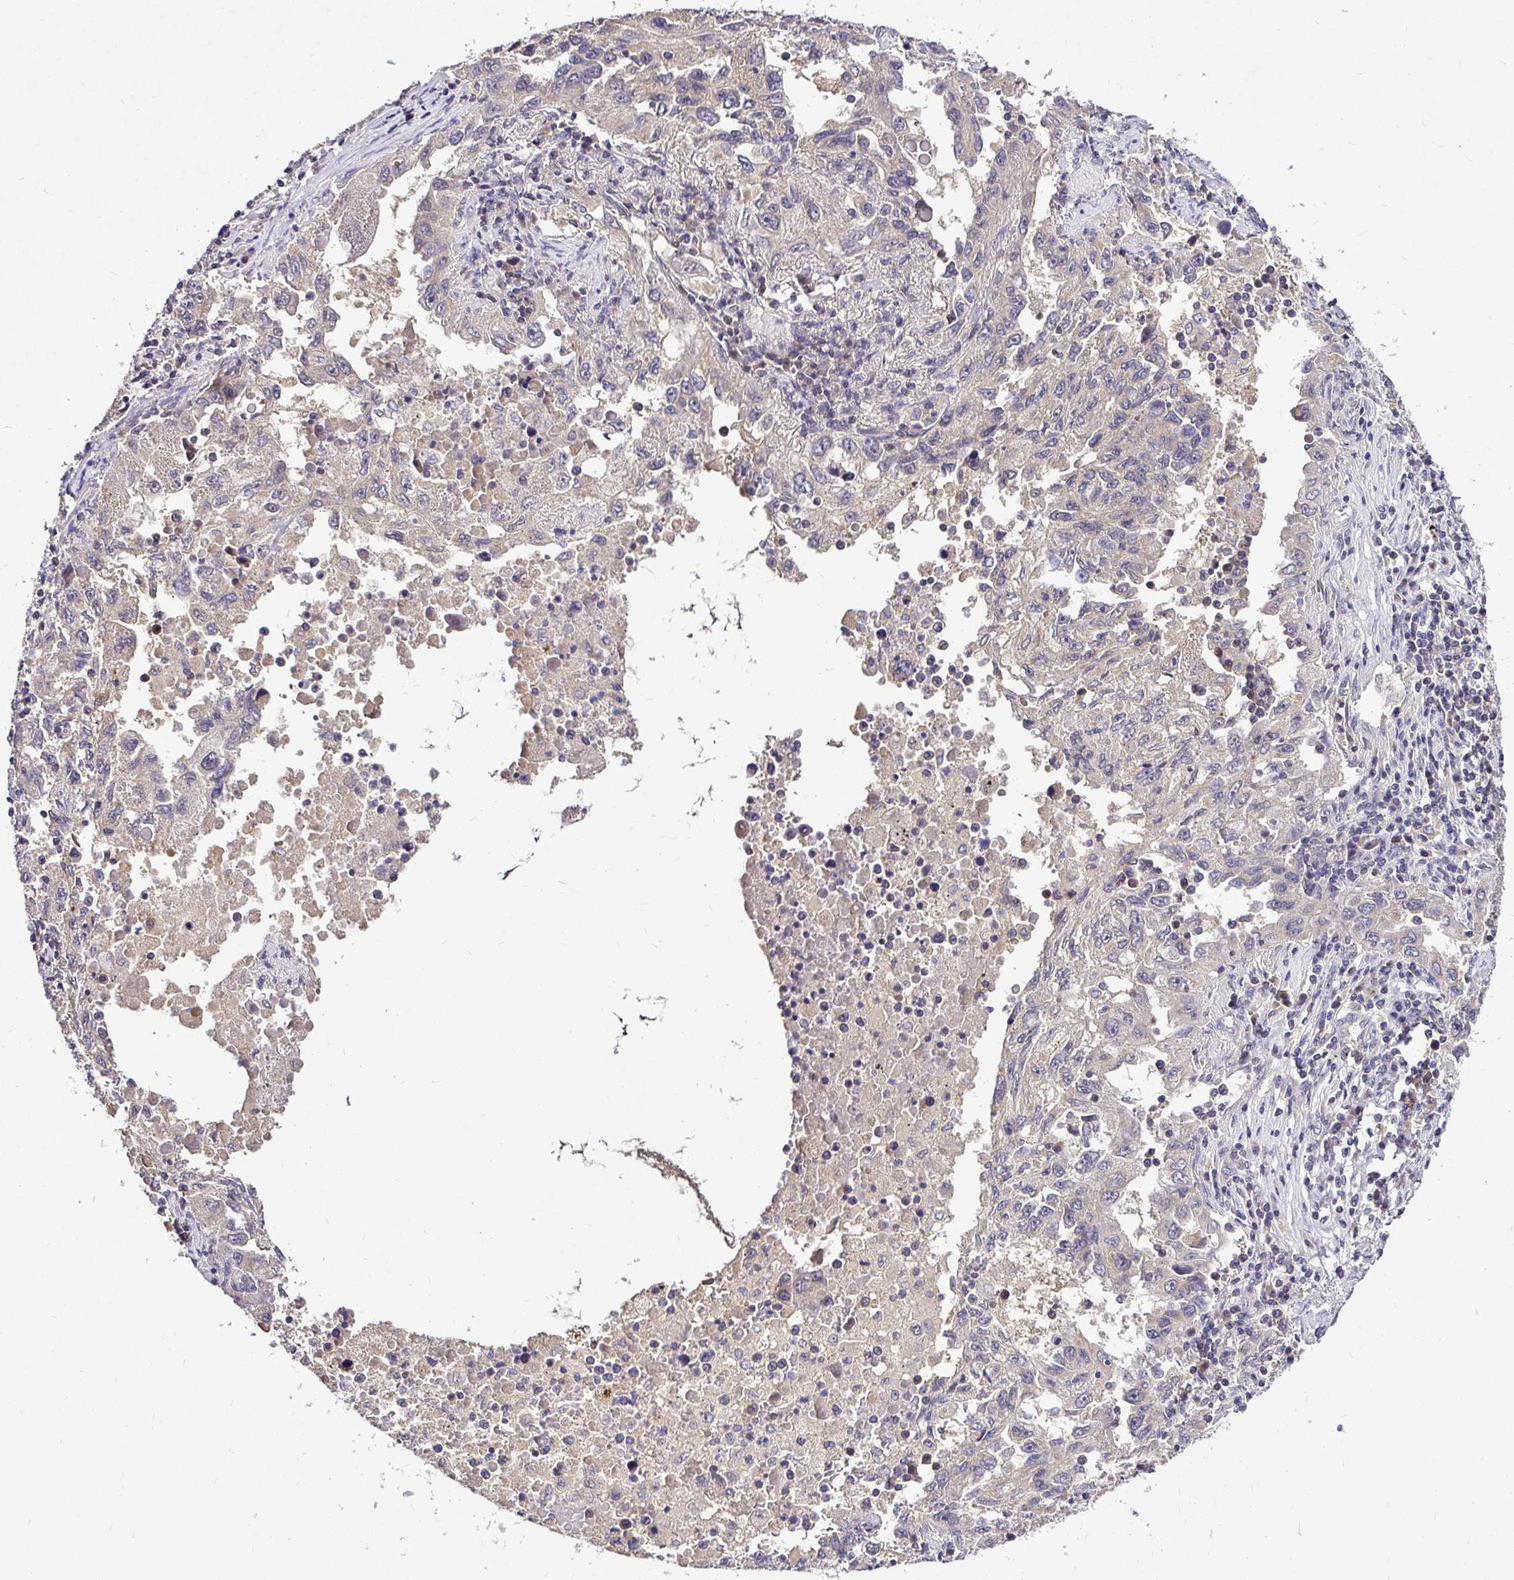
{"staining": {"intensity": "moderate", "quantity": "25%-75%", "location": "cytoplasmic/membranous"}, "tissue": "lung cancer", "cell_type": "Tumor cells", "image_type": "cancer", "snomed": [{"axis": "morphology", "description": "Adenocarcinoma, NOS"}, {"axis": "topography", "description": "Lung"}], "caption": "Immunohistochemistry staining of lung cancer, which reveals medium levels of moderate cytoplasmic/membranous positivity in approximately 25%-75% of tumor cells indicating moderate cytoplasmic/membranous protein staining. The staining was performed using DAB (brown) for protein detection and nuclei were counterstained in hematoxylin (blue).", "gene": "UBE2M", "patient": {"sex": "female", "age": 73}}